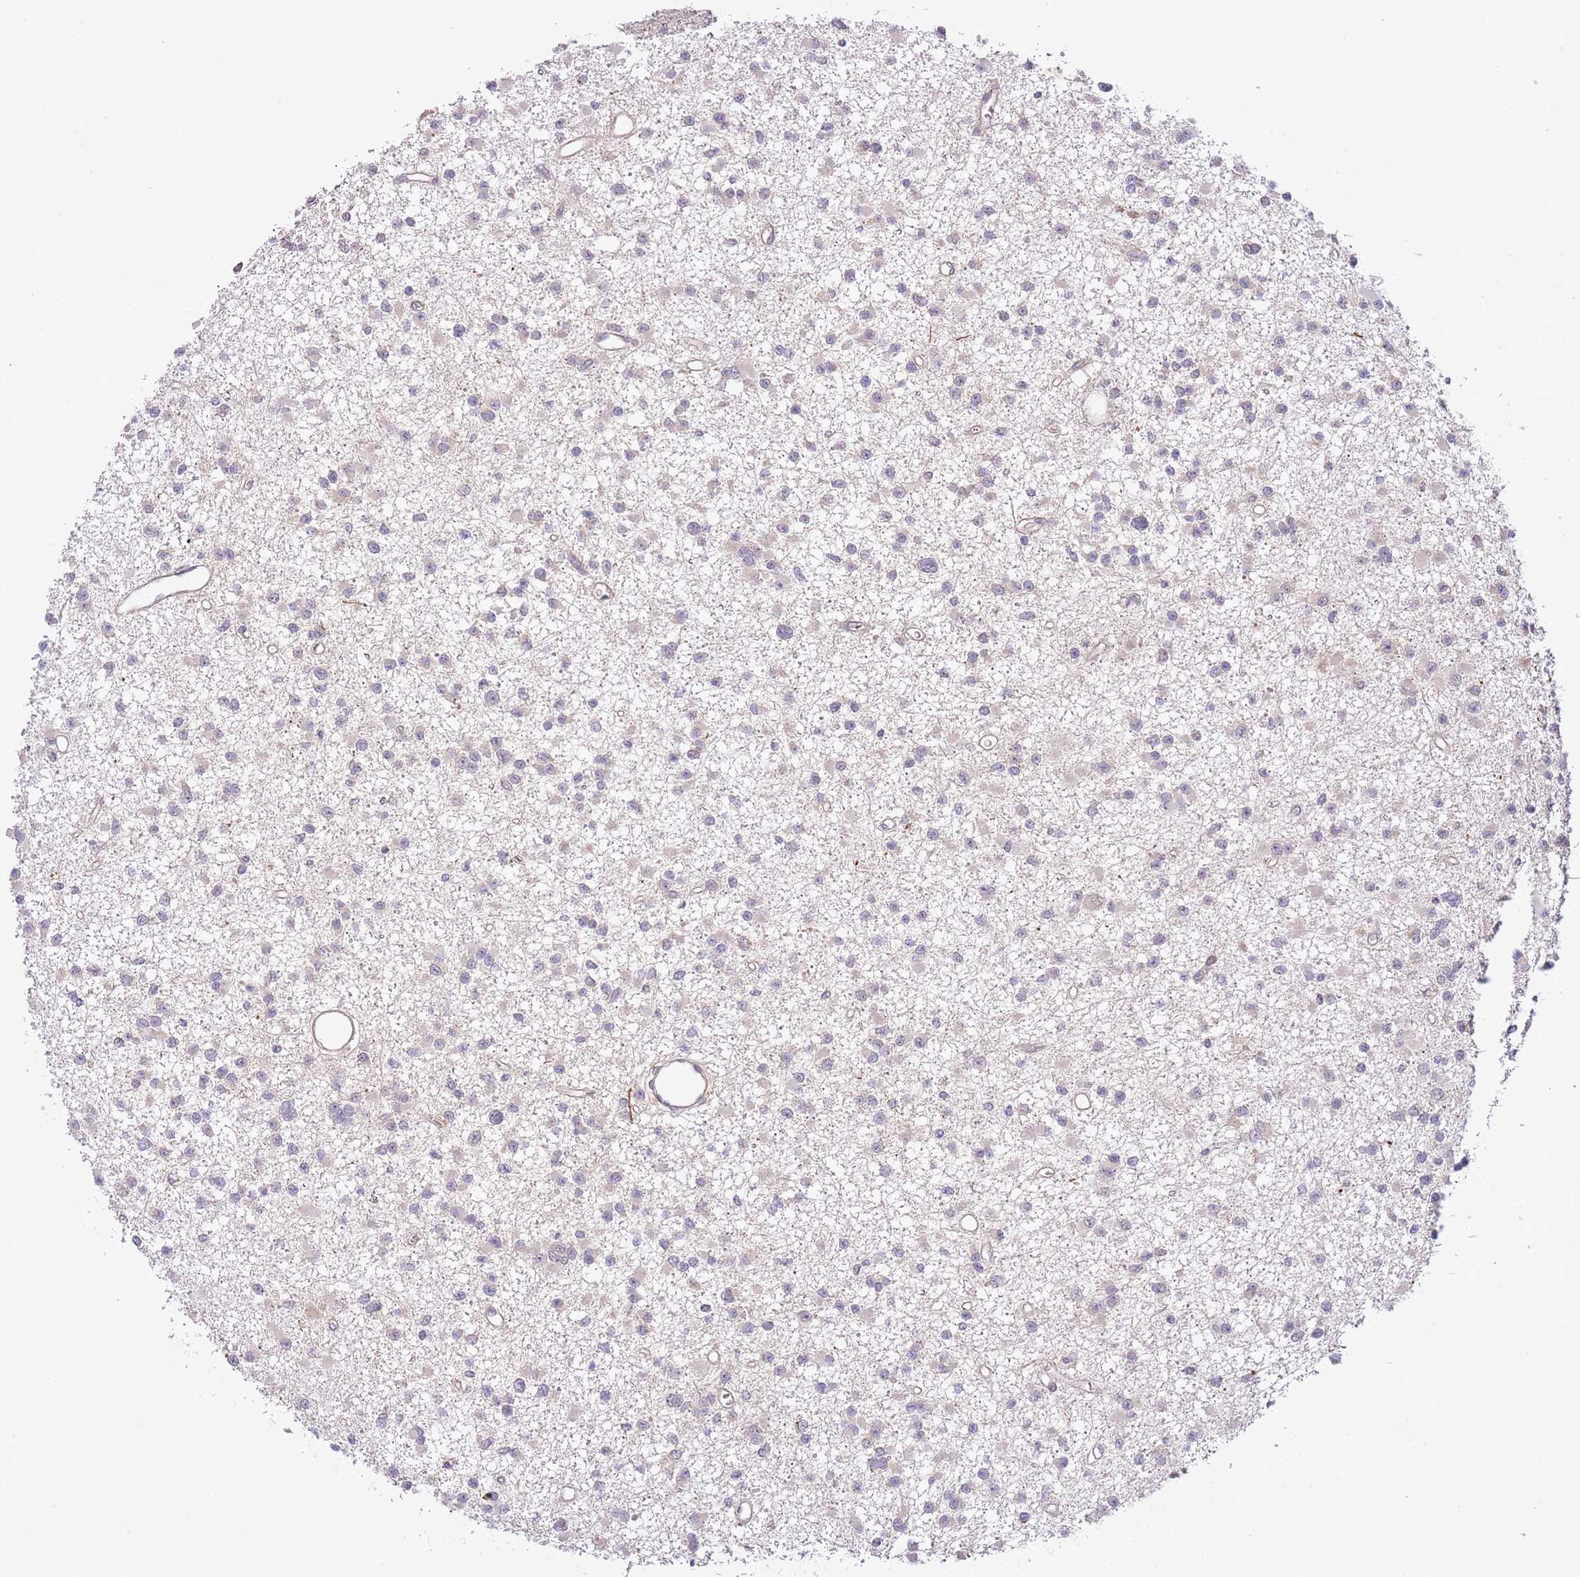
{"staining": {"intensity": "negative", "quantity": "none", "location": "none"}, "tissue": "glioma", "cell_type": "Tumor cells", "image_type": "cancer", "snomed": [{"axis": "morphology", "description": "Glioma, malignant, Low grade"}, {"axis": "topography", "description": "Brain"}], "caption": "High magnification brightfield microscopy of glioma stained with DAB (3,3'-diaminobenzidine) (brown) and counterstained with hematoxylin (blue): tumor cells show no significant expression. Nuclei are stained in blue.", "gene": "PRR16", "patient": {"sex": "female", "age": 22}}